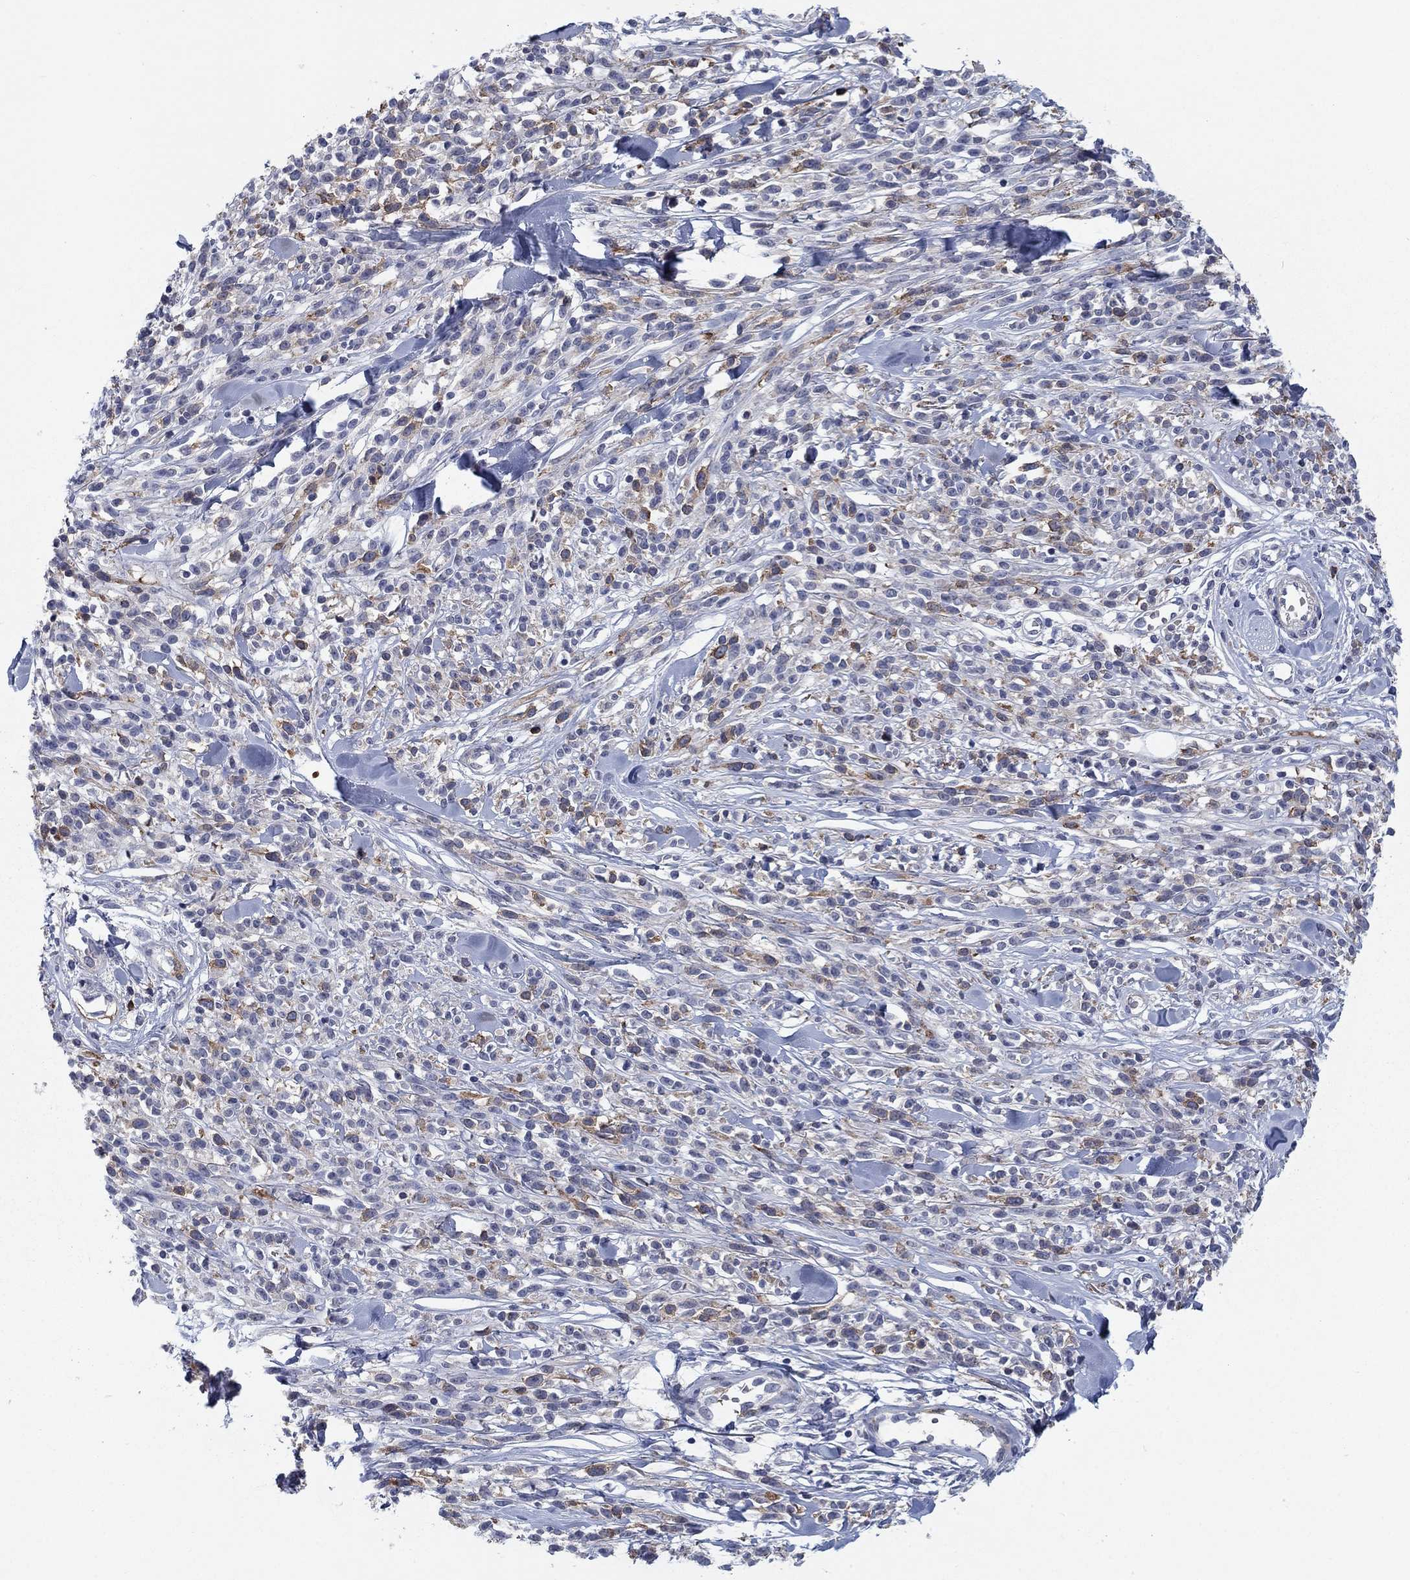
{"staining": {"intensity": "negative", "quantity": "none", "location": "none"}, "tissue": "melanoma", "cell_type": "Tumor cells", "image_type": "cancer", "snomed": [{"axis": "morphology", "description": "Malignant melanoma, NOS"}, {"axis": "topography", "description": "Skin"}, {"axis": "topography", "description": "Skin of trunk"}], "caption": "Immunohistochemistry histopathology image of malignant melanoma stained for a protein (brown), which reveals no expression in tumor cells.", "gene": "KIF15", "patient": {"sex": "male", "age": 74}}